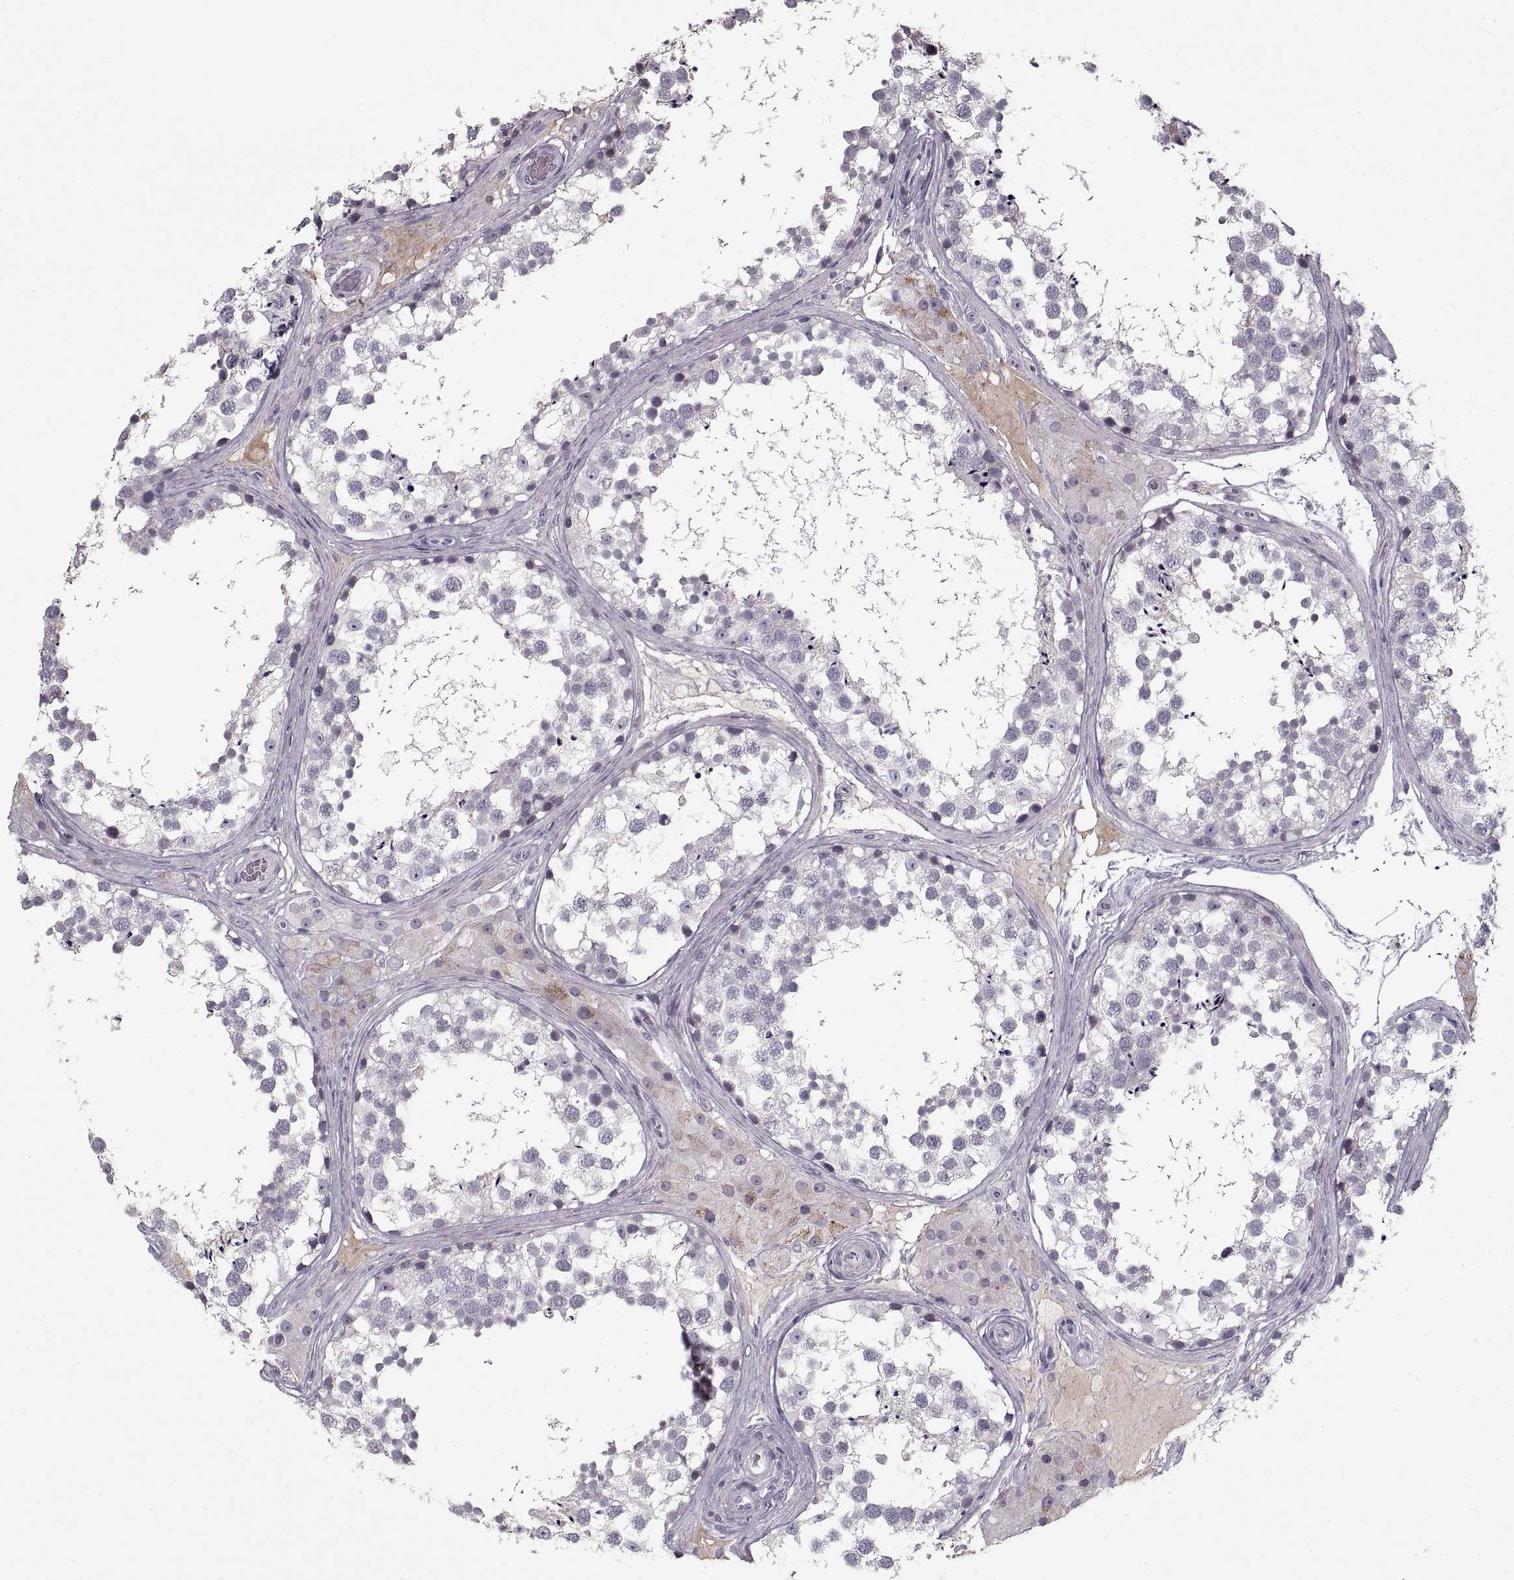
{"staining": {"intensity": "negative", "quantity": "none", "location": "none"}, "tissue": "testis", "cell_type": "Cells in seminiferous ducts", "image_type": "normal", "snomed": [{"axis": "morphology", "description": "Normal tissue, NOS"}, {"axis": "morphology", "description": "Seminoma, NOS"}, {"axis": "topography", "description": "Testis"}], "caption": "A micrograph of human testis is negative for staining in cells in seminiferous ducts. The staining was performed using DAB to visualize the protein expression in brown, while the nuclei were stained in blue with hematoxylin (Magnification: 20x).", "gene": "GAD2", "patient": {"sex": "male", "age": 65}}